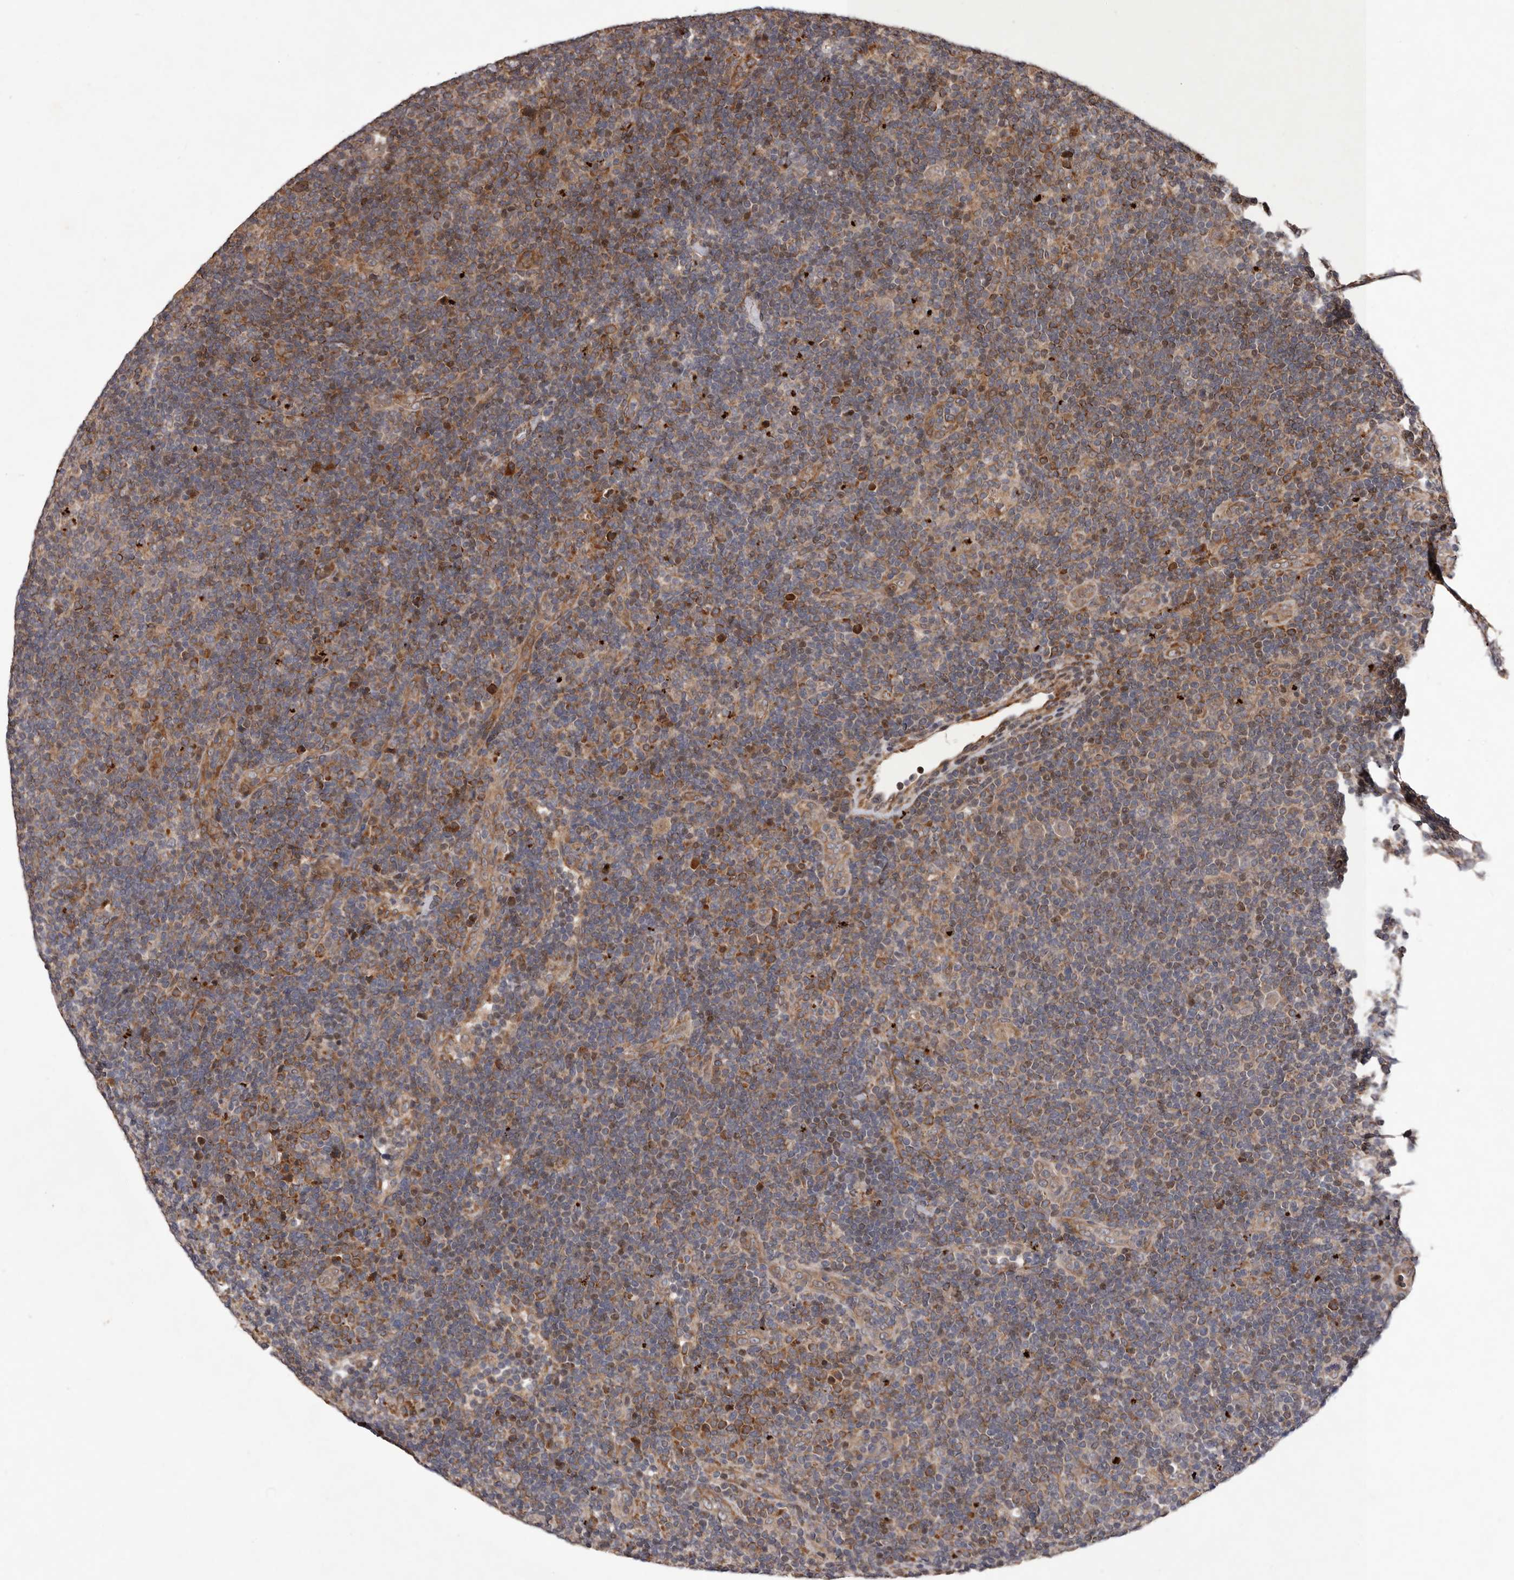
{"staining": {"intensity": "negative", "quantity": "none", "location": "none"}, "tissue": "lymphoma", "cell_type": "Tumor cells", "image_type": "cancer", "snomed": [{"axis": "morphology", "description": "Hodgkin's disease, NOS"}, {"axis": "topography", "description": "Lymph node"}], "caption": "IHC of human Hodgkin's disease reveals no positivity in tumor cells.", "gene": "GADD45B", "patient": {"sex": "female", "age": 57}}